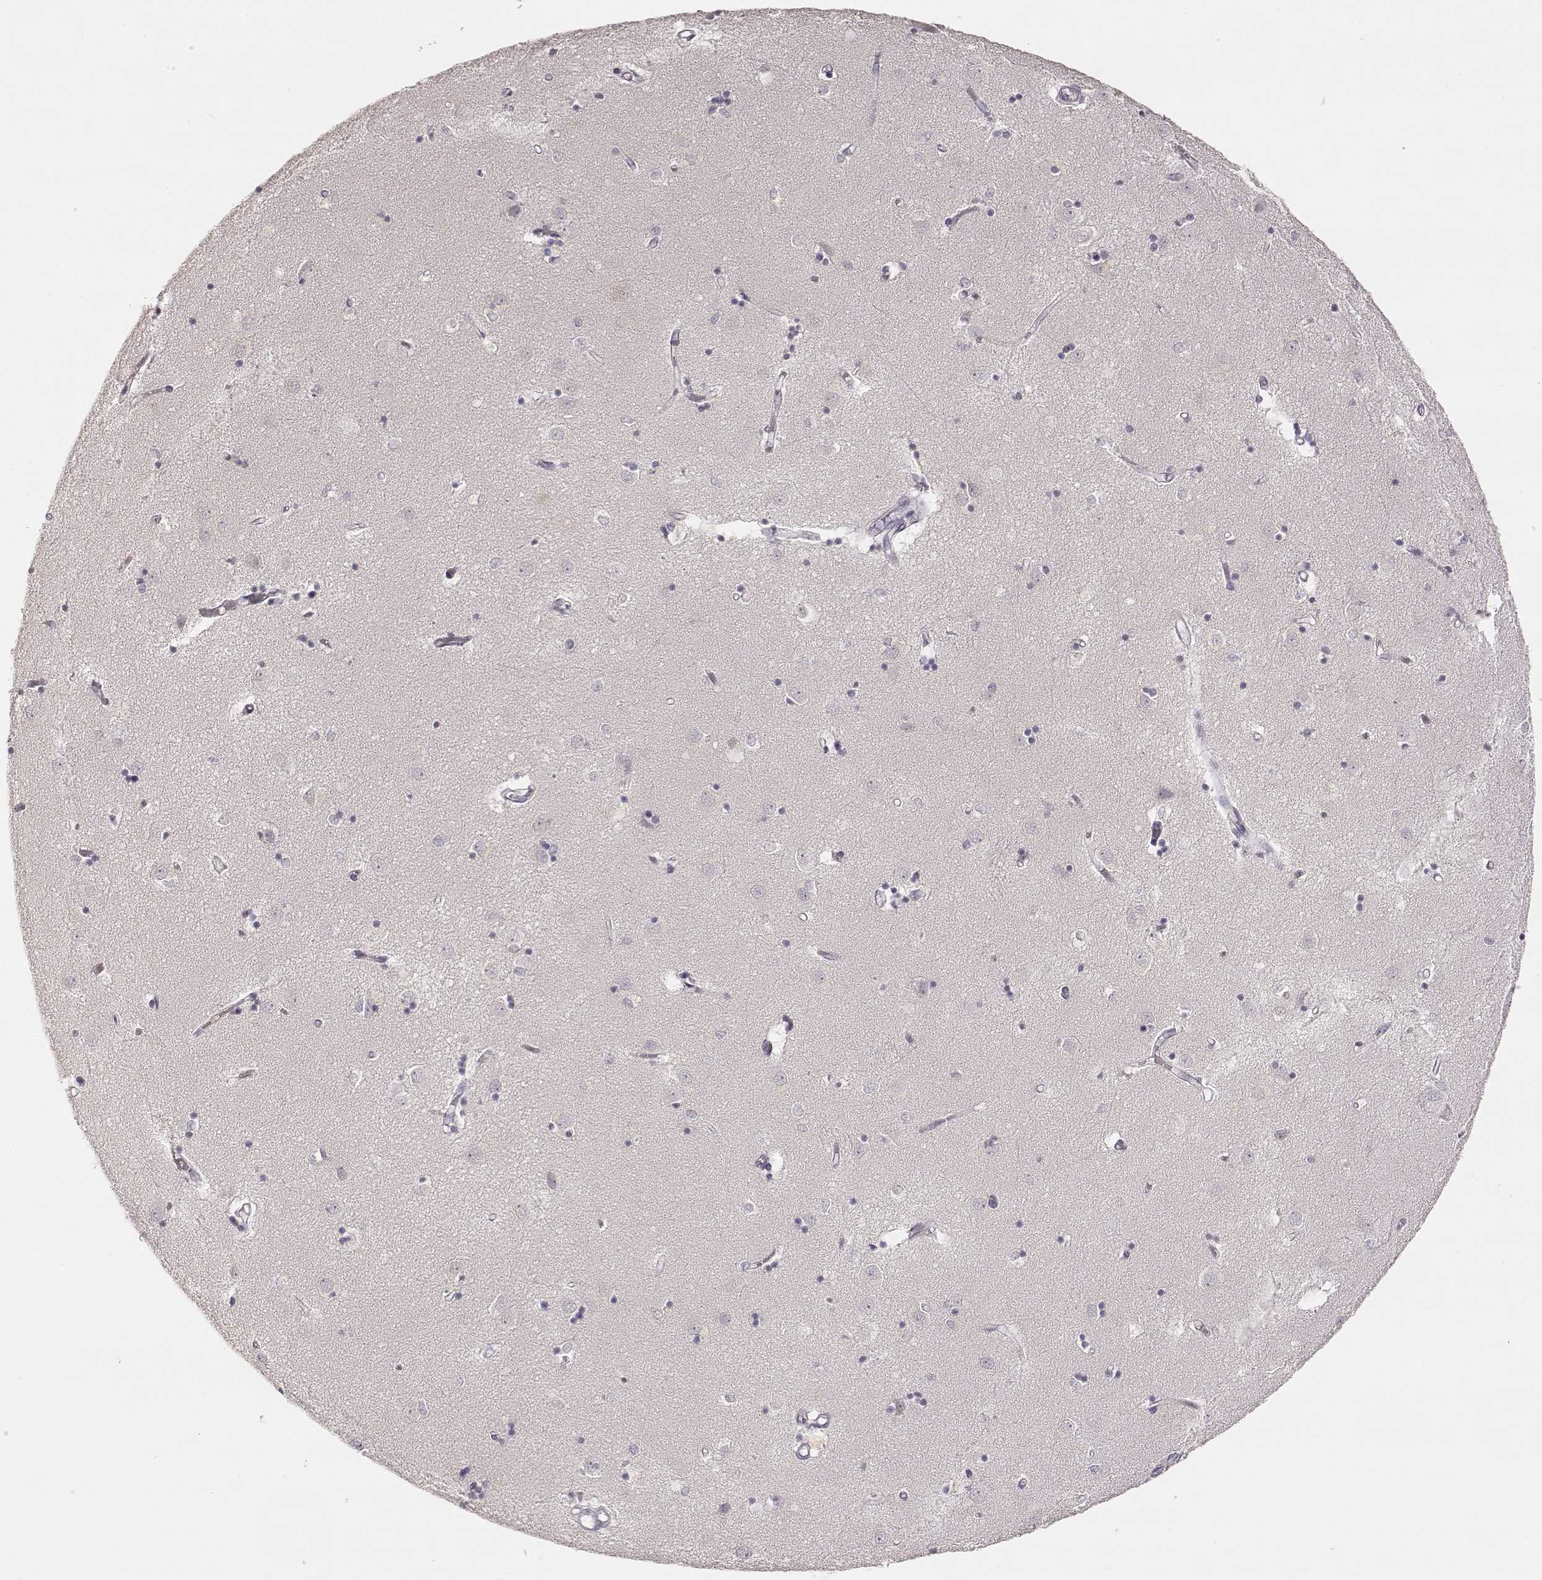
{"staining": {"intensity": "negative", "quantity": "none", "location": "none"}, "tissue": "caudate", "cell_type": "Glial cells", "image_type": "normal", "snomed": [{"axis": "morphology", "description": "Normal tissue, NOS"}, {"axis": "topography", "description": "Lateral ventricle wall"}], "caption": "Caudate was stained to show a protein in brown. There is no significant staining in glial cells. The staining is performed using DAB brown chromogen with nuclei counter-stained in using hematoxylin.", "gene": "LAMC2", "patient": {"sex": "male", "age": 54}}